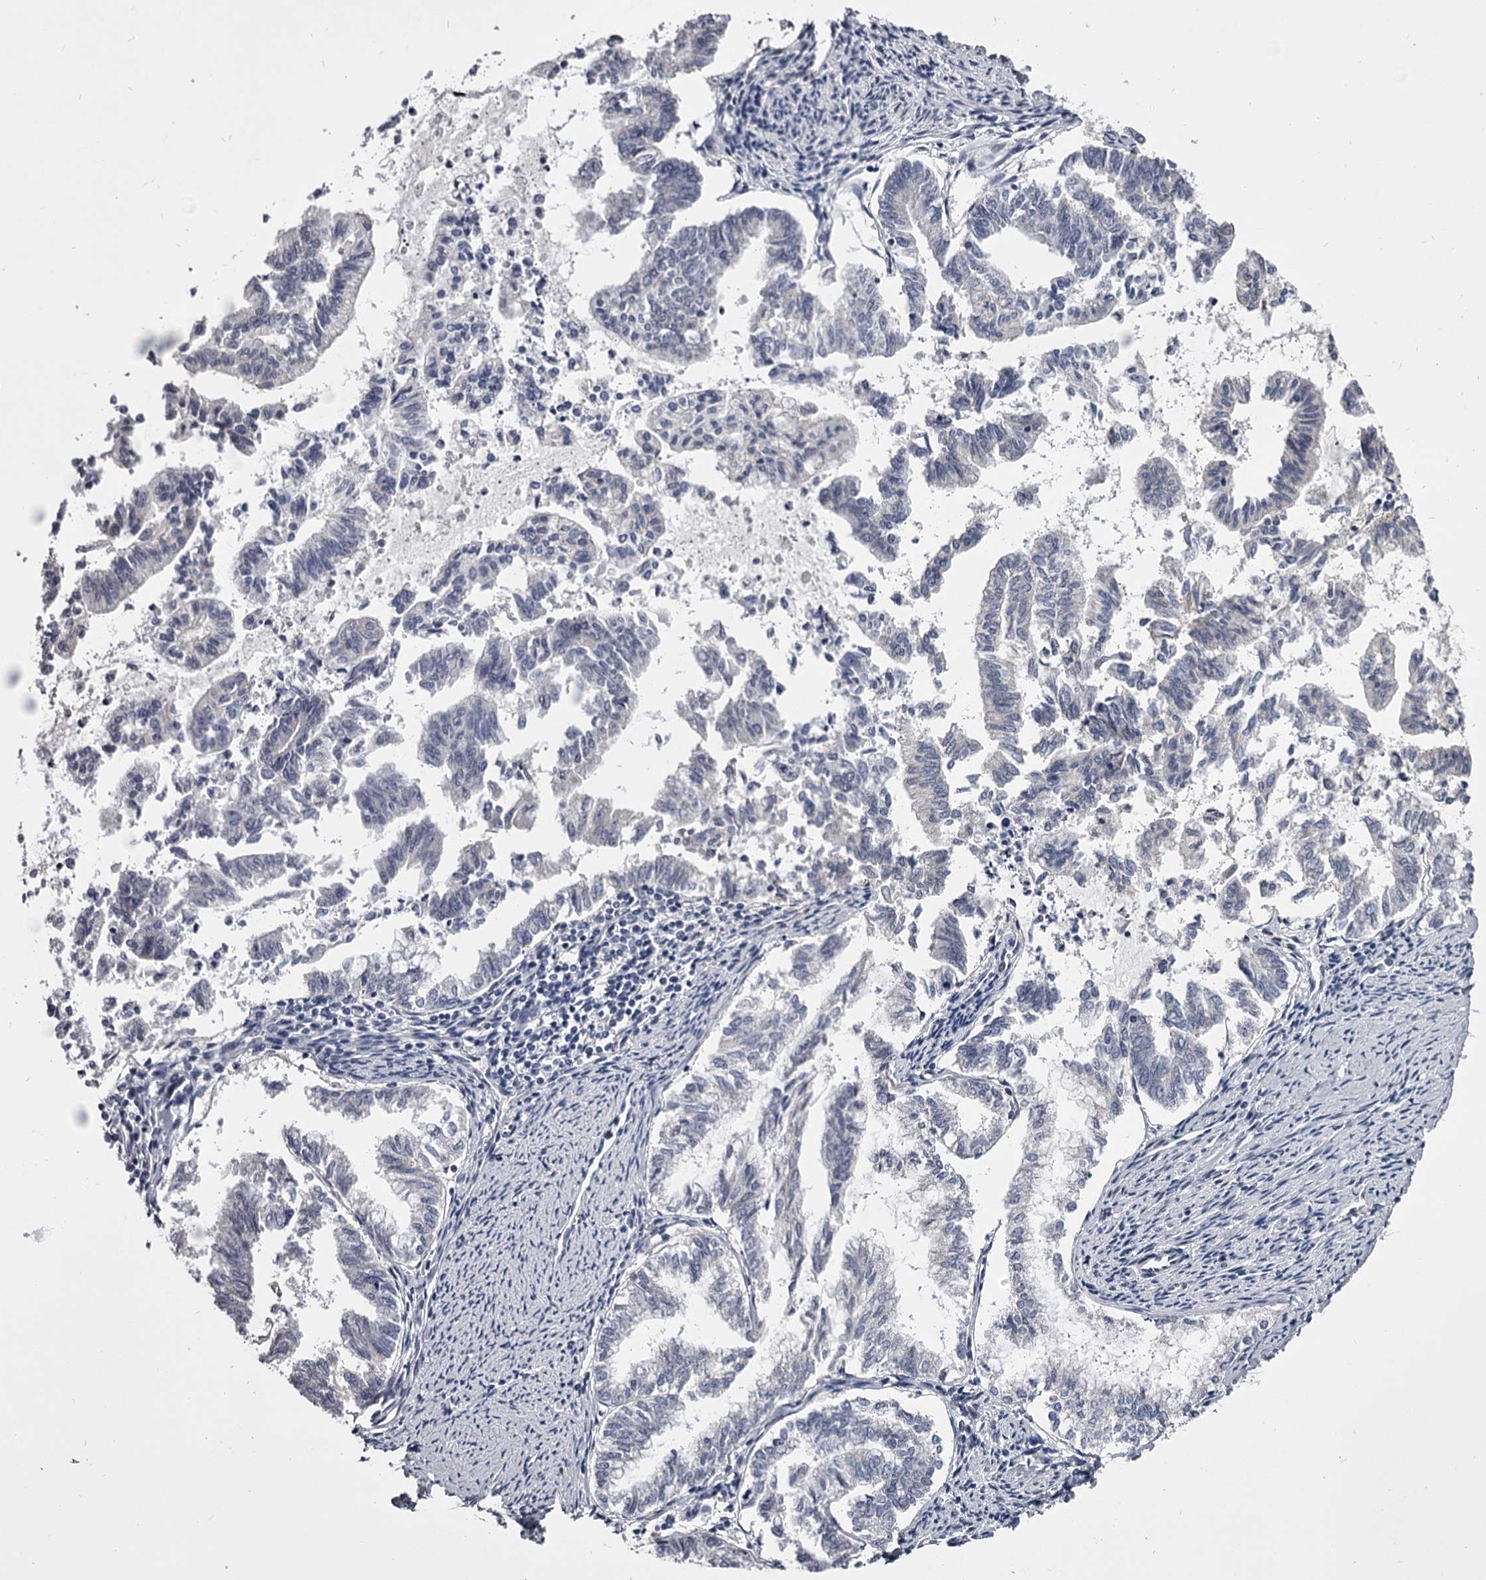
{"staining": {"intensity": "negative", "quantity": "none", "location": "none"}, "tissue": "endometrial cancer", "cell_type": "Tumor cells", "image_type": "cancer", "snomed": [{"axis": "morphology", "description": "Adenocarcinoma, NOS"}, {"axis": "topography", "description": "Endometrium"}], "caption": "A micrograph of human endometrial cancer is negative for staining in tumor cells.", "gene": "OVOL2", "patient": {"sex": "female", "age": 79}}